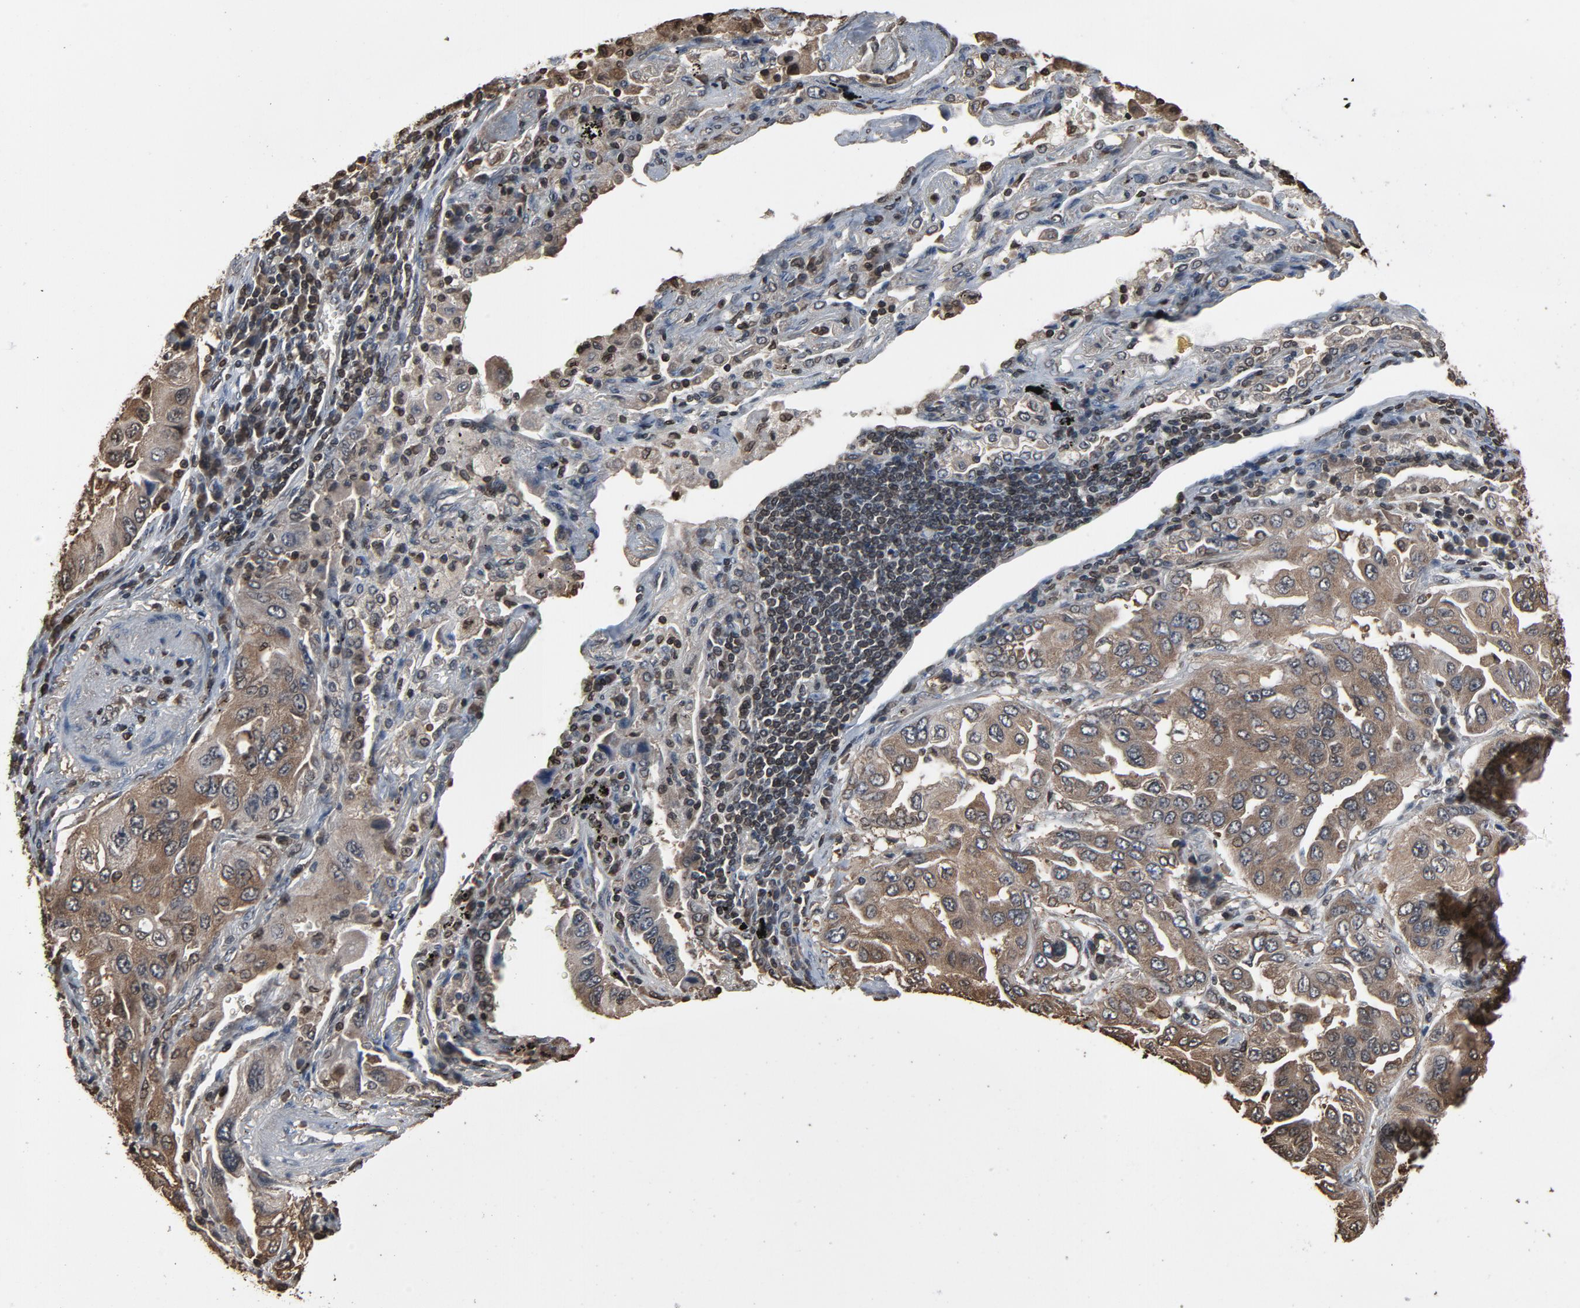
{"staining": {"intensity": "weak", "quantity": ">75%", "location": "cytoplasmic/membranous"}, "tissue": "lung cancer", "cell_type": "Tumor cells", "image_type": "cancer", "snomed": [{"axis": "morphology", "description": "Adenocarcinoma, NOS"}, {"axis": "topography", "description": "Lung"}], "caption": "A brown stain labels weak cytoplasmic/membranous positivity of a protein in human lung cancer tumor cells.", "gene": "UBE2D1", "patient": {"sex": "female", "age": 65}}